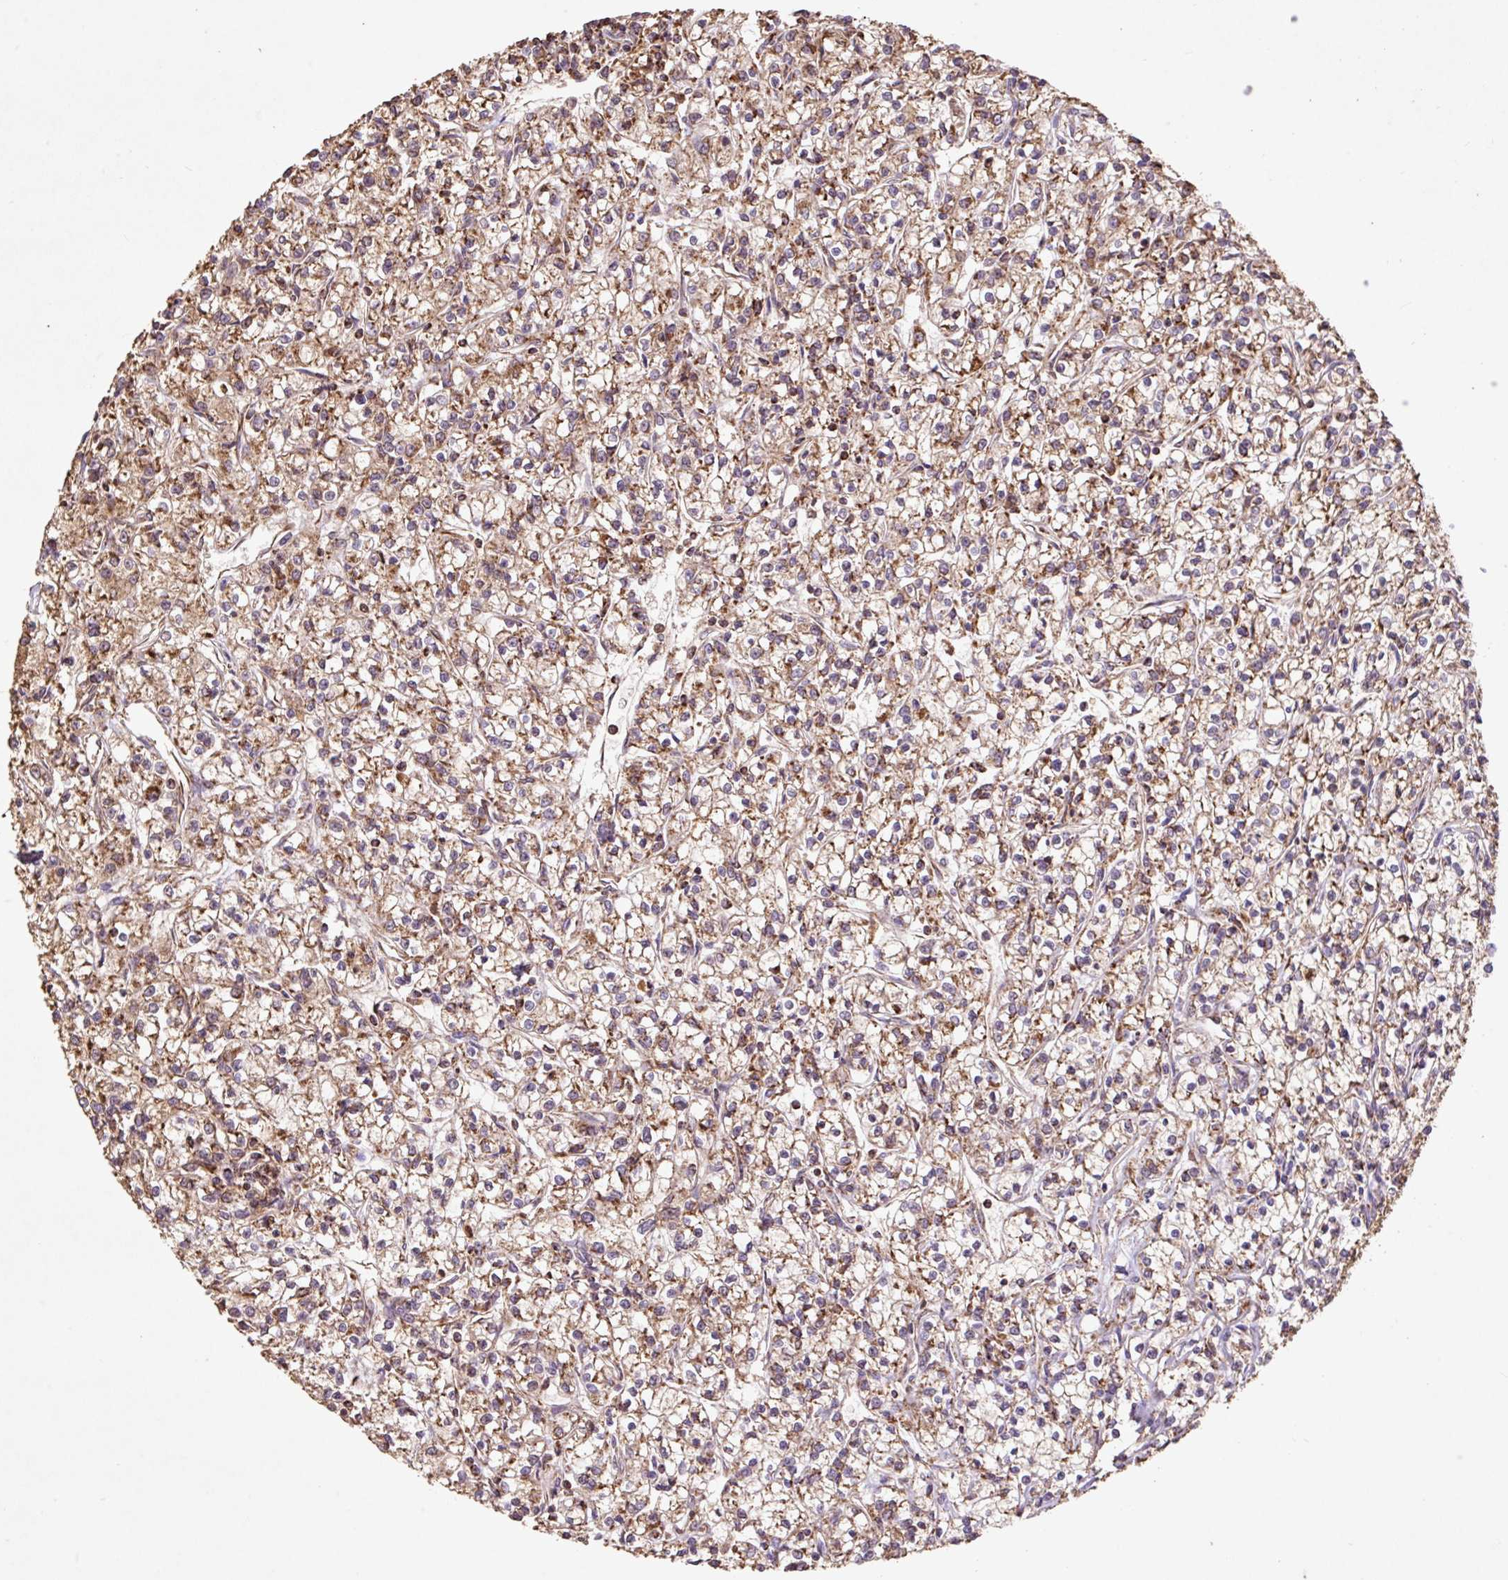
{"staining": {"intensity": "moderate", "quantity": "25%-75%", "location": "cytoplasmic/membranous"}, "tissue": "renal cancer", "cell_type": "Tumor cells", "image_type": "cancer", "snomed": [{"axis": "morphology", "description": "Adenocarcinoma, NOS"}, {"axis": "topography", "description": "Kidney"}], "caption": "This is an image of immunohistochemistry staining of renal cancer (adenocarcinoma), which shows moderate expression in the cytoplasmic/membranous of tumor cells.", "gene": "ATP5F1A", "patient": {"sex": "female", "age": 59}}